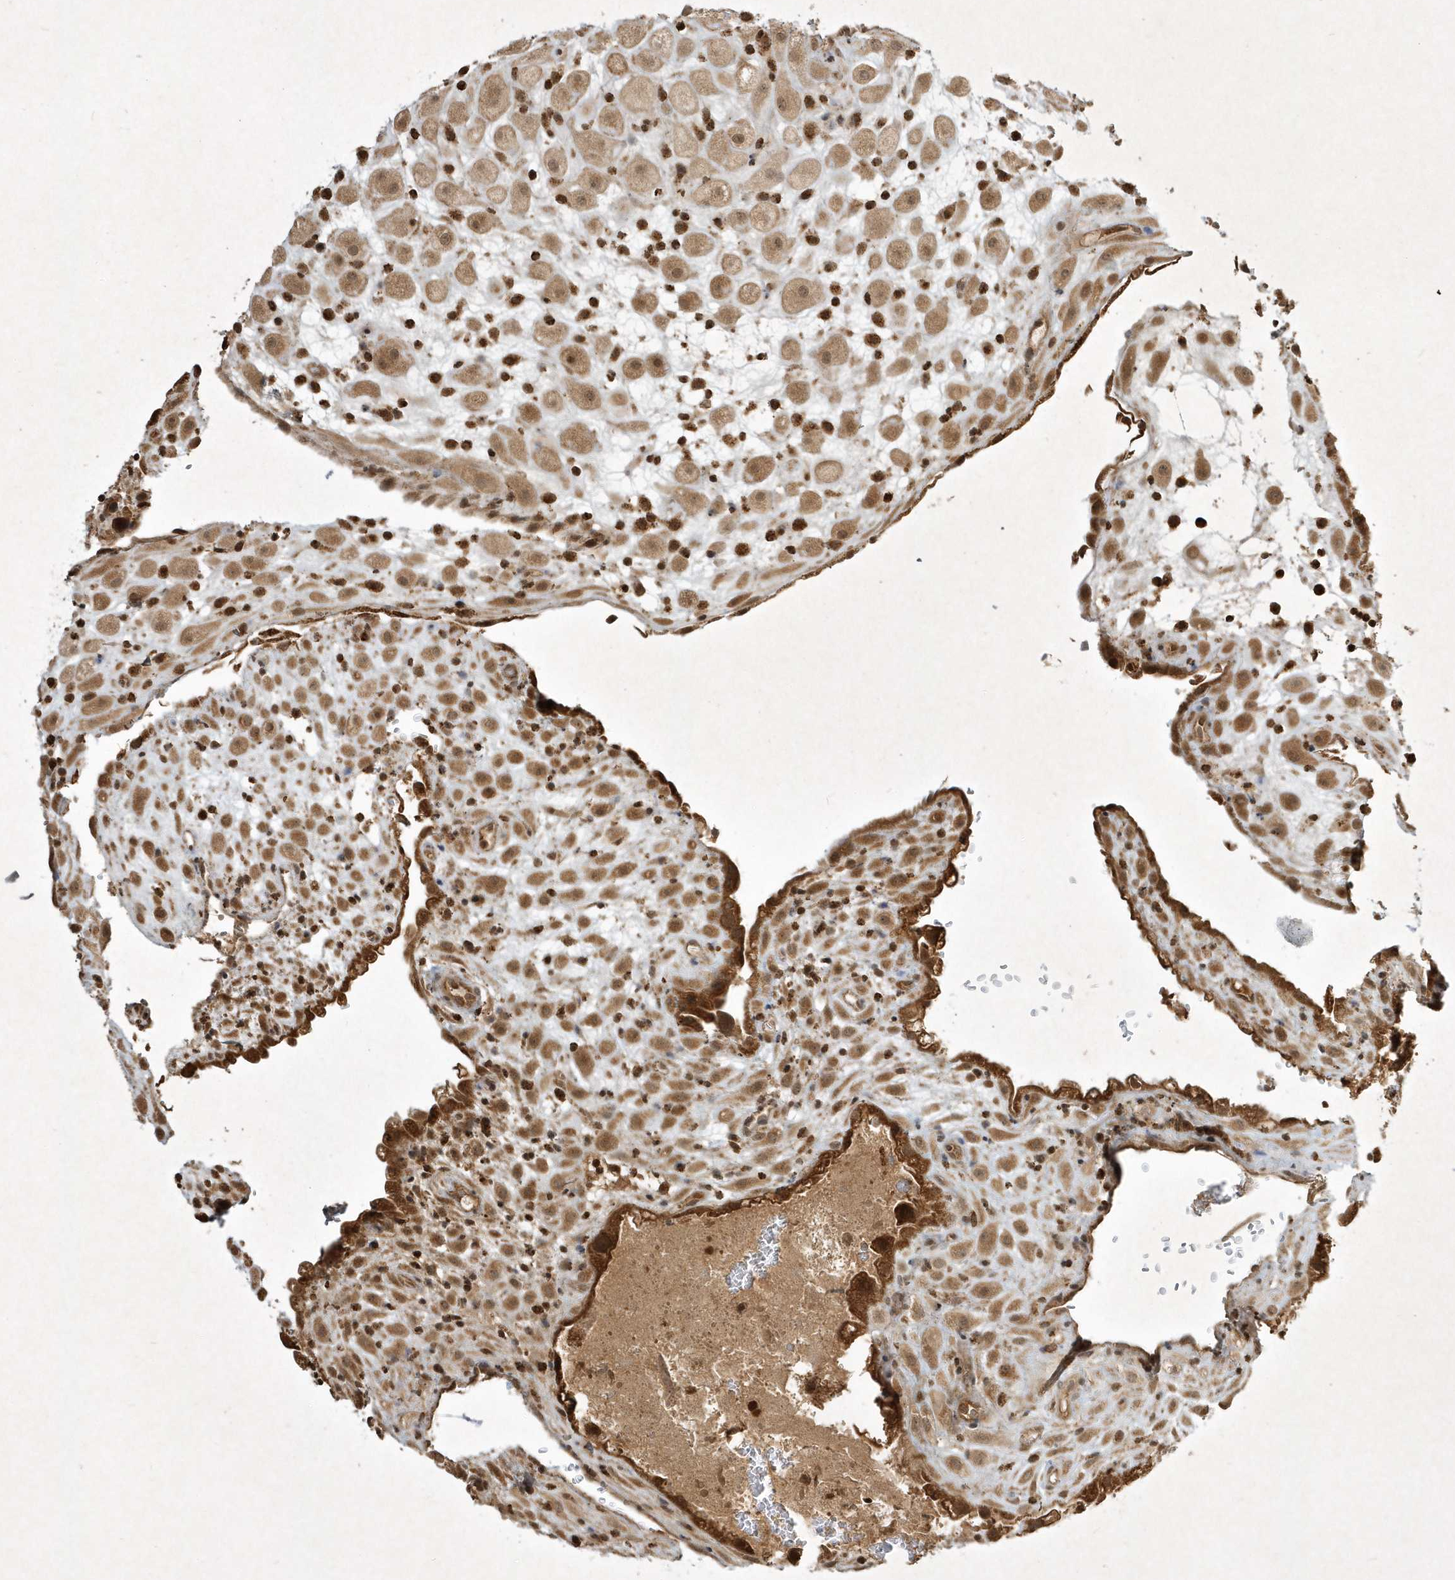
{"staining": {"intensity": "moderate", "quantity": ">75%", "location": "cytoplasmic/membranous,nuclear"}, "tissue": "placenta", "cell_type": "Decidual cells", "image_type": "normal", "snomed": [{"axis": "morphology", "description": "Normal tissue, NOS"}, {"axis": "topography", "description": "Placenta"}], "caption": "IHC micrograph of normal placenta: human placenta stained using immunohistochemistry (IHC) shows medium levels of moderate protein expression localized specifically in the cytoplasmic/membranous,nuclear of decidual cells, appearing as a cytoplasmic/membranous,nuclear brown color.", "gene": "PLTP", "patient": {"sex": "female", "age": 35}}